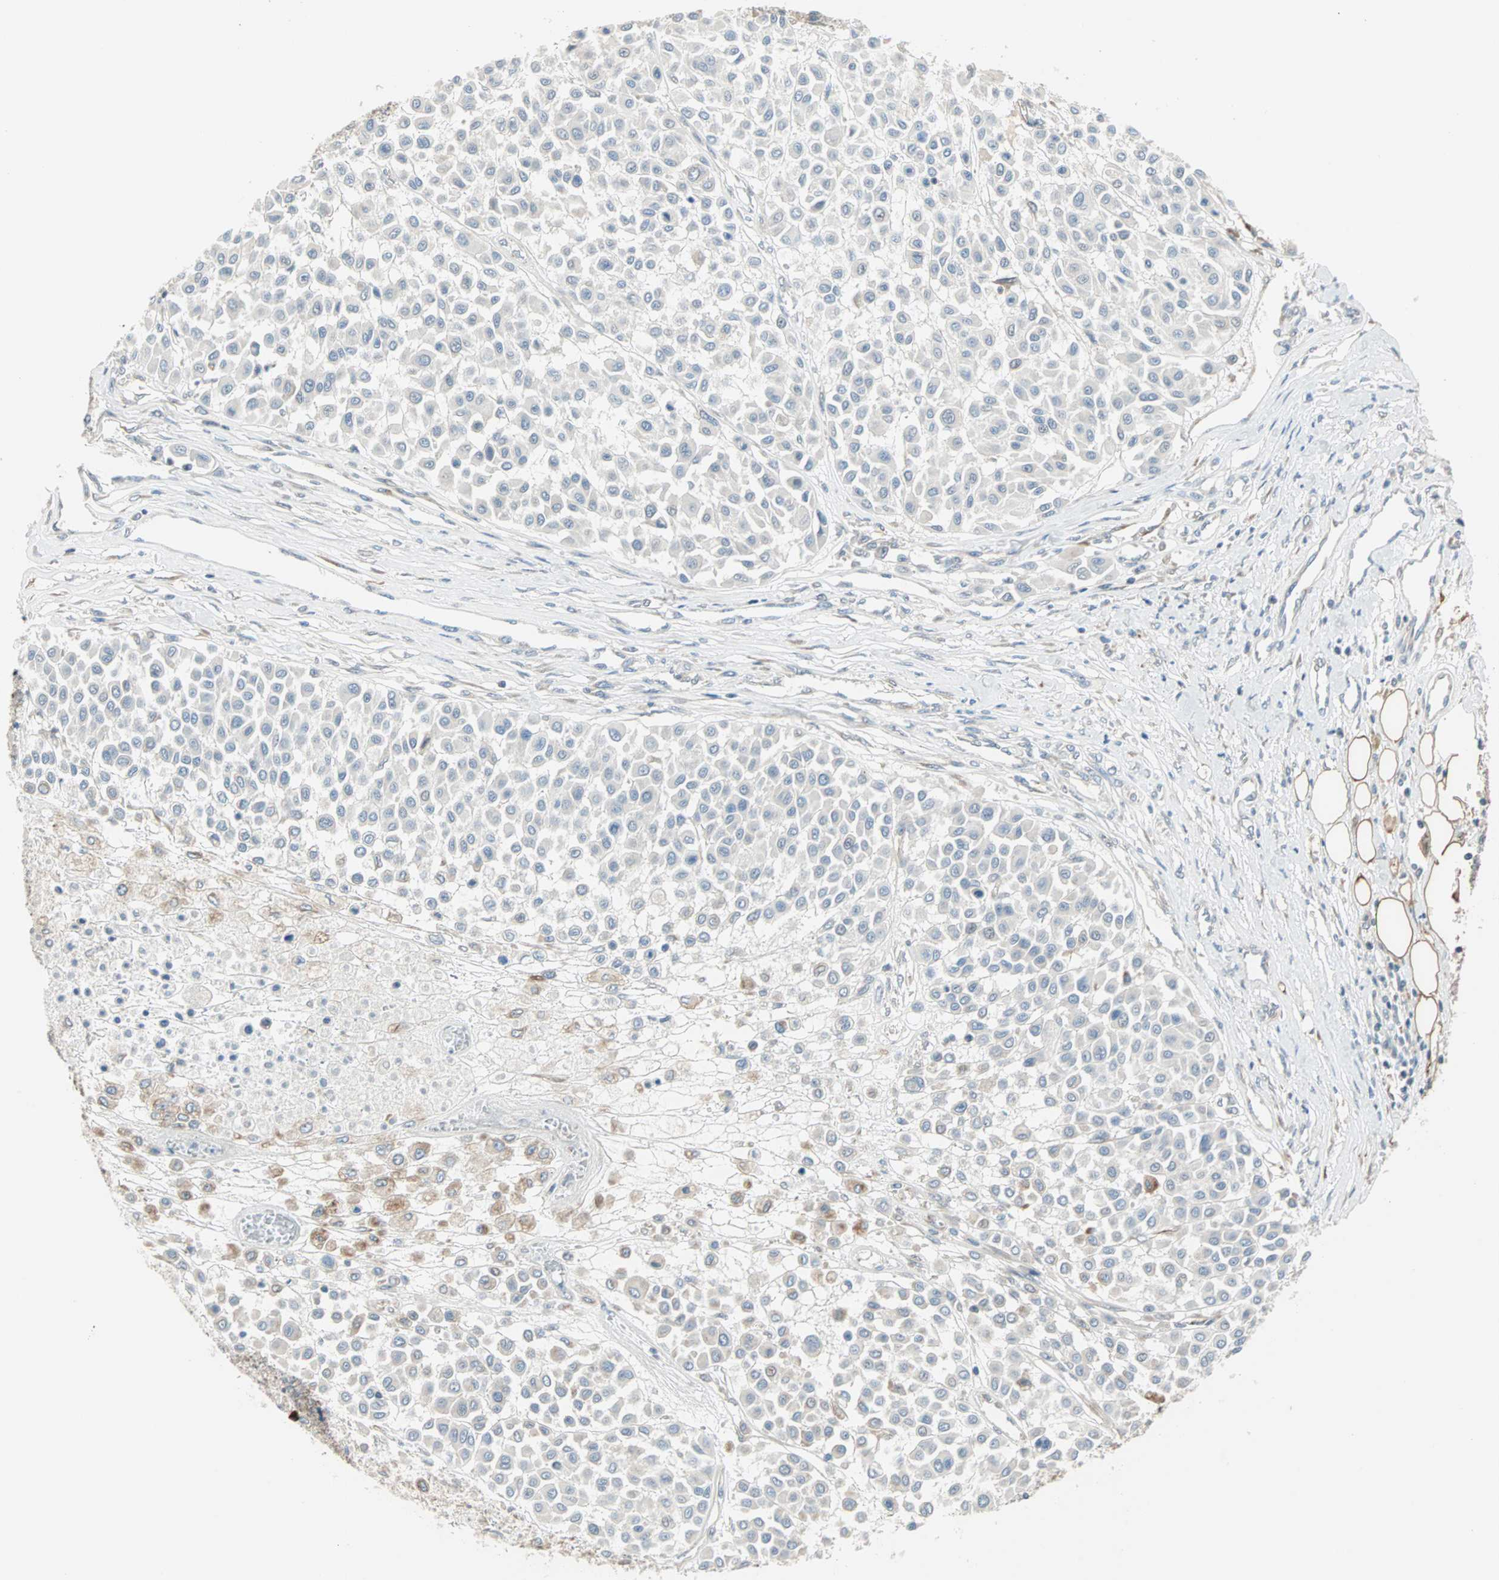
{"staining": {"intensity": "weak", "quantity": "<25%", "location": "cytoplasmic/membranous"}, "tissue": "melanoma", "cell_type": "Tumor cells", "image_type": "cancer", "snomed": [{"axis": "morphology", "description": "Malignant melanoma, Metastatic site"}, {"axis": "topography", "description": "Soft tissue"}], "caption": "Tumor cells are negative for protein expression in human malignant melanoma (metastatic site). (Brightfield microscopy of DAB (3,3'-diaminobenzidine) immunohistochemistry at high magnification).", "gene": "SAR1A", "patient": {"sex": "male", "age": 41}}